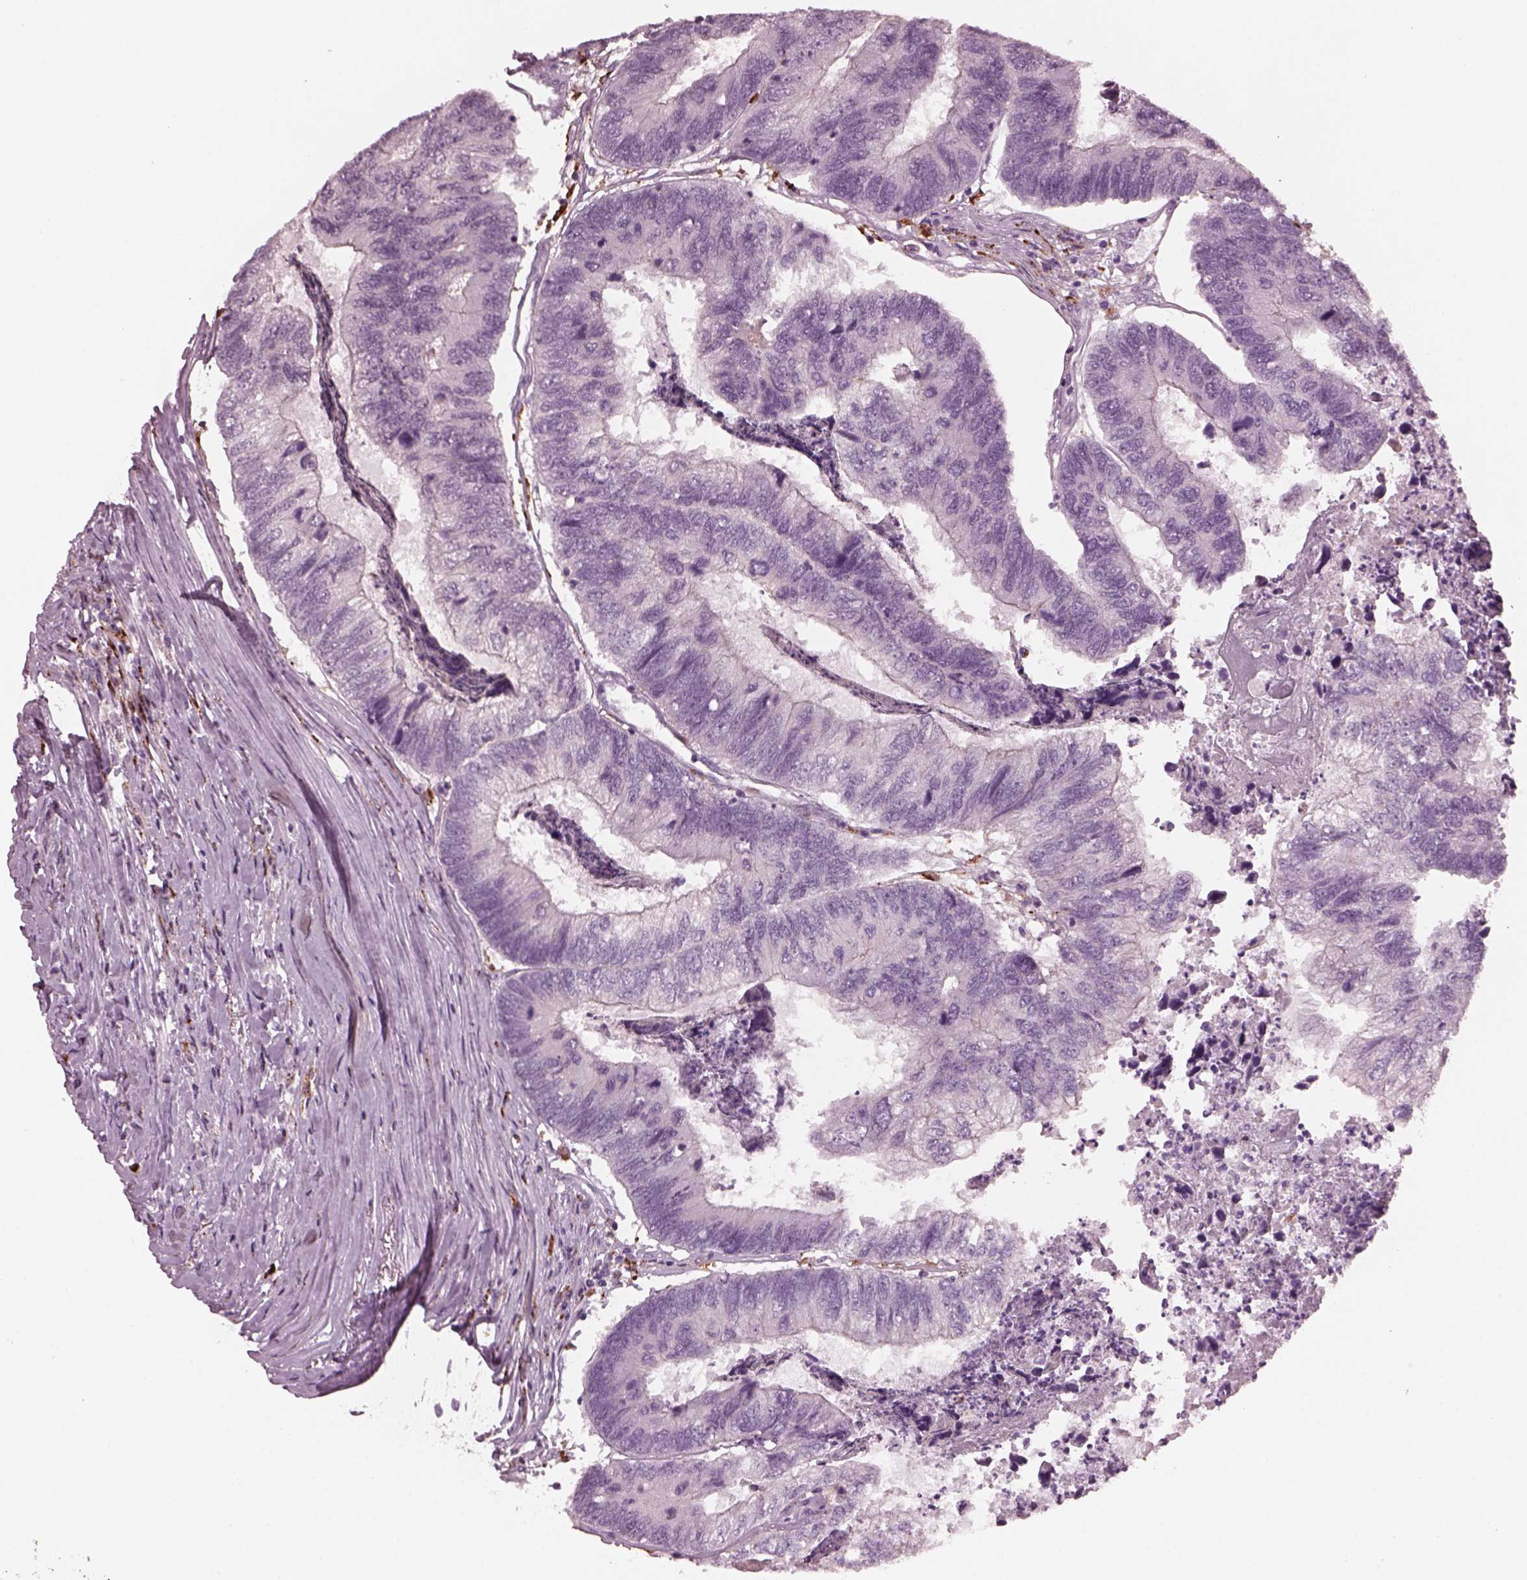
{"staining": {"intensity": "negative", "quantity": "none", "location": "none"}, "tissue": "colorectal cancer", "cell_type": "Tumor cells", "image_type": "cancer", "snomed": [{"axis": "morphology", "description": "Adenocarcinoma, NOS"}, {"axis": "topography", "description": "Colon"}], "caption": "DAB (3,3'-diaminobenzidine) immunohistochemical staining of colorectal cancer displays no significant positivity in tumor cells.", "gene": "SLAMF8", "patient": {"sex": "female", "age": 67}}